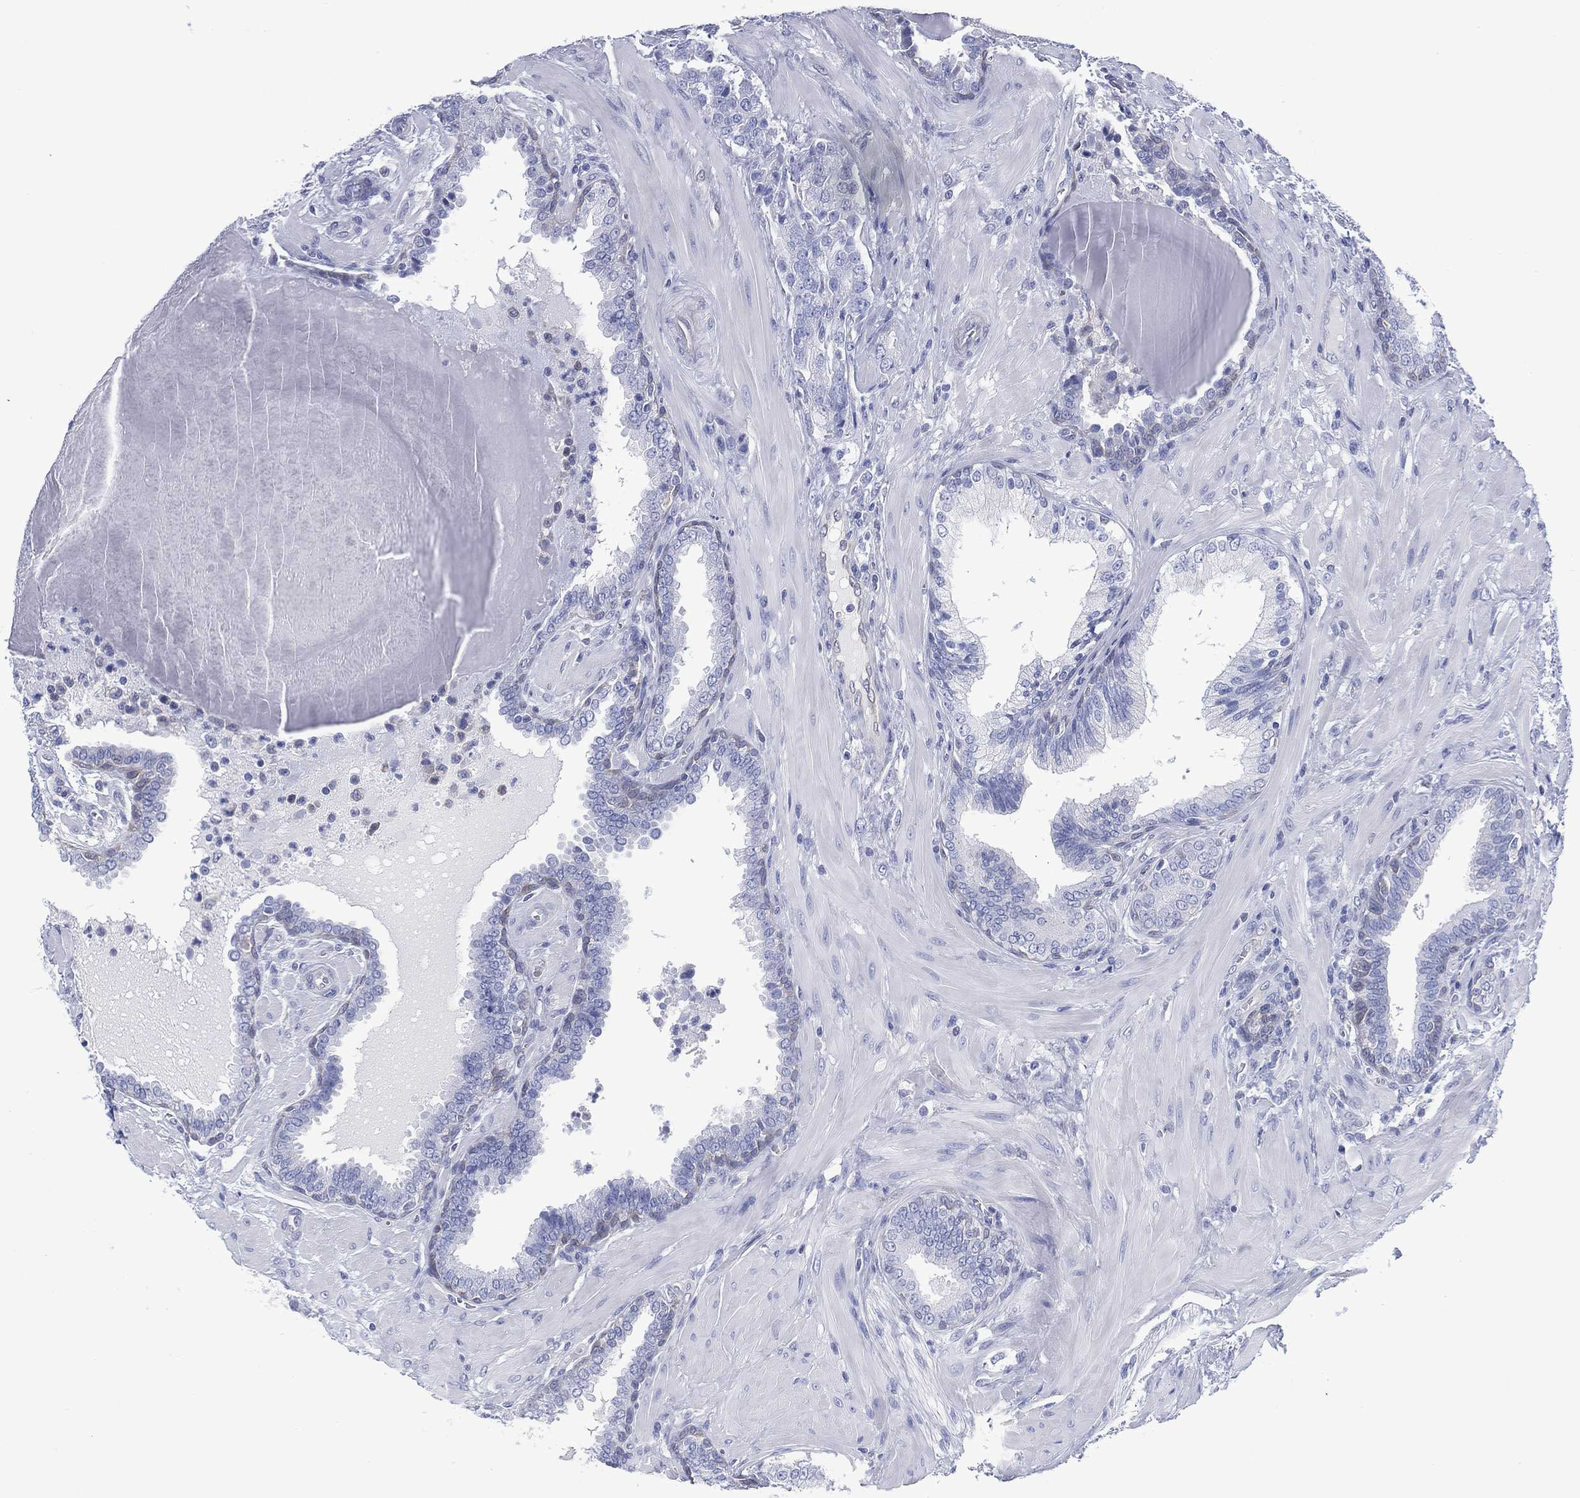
{"staining": {"intensity": "negative", "quantity": "none", "location": "none"}, "tissue": "prostate cancer", "cell_type": "Tumor cells", "image_type": "cancer", "snomed": [{"axis": "morphology", "description": "Adenocarcinoma, NOS"}, {"axis": "topography", "description": "Prostate"}], "caption": "A photomicrograph of prostate cancer (adenocarcinoma) stained for a protein exhibits no brown staining in tumor cells.", "gene": "DDI1", "patient": {"sex": "male", "age": 57}}